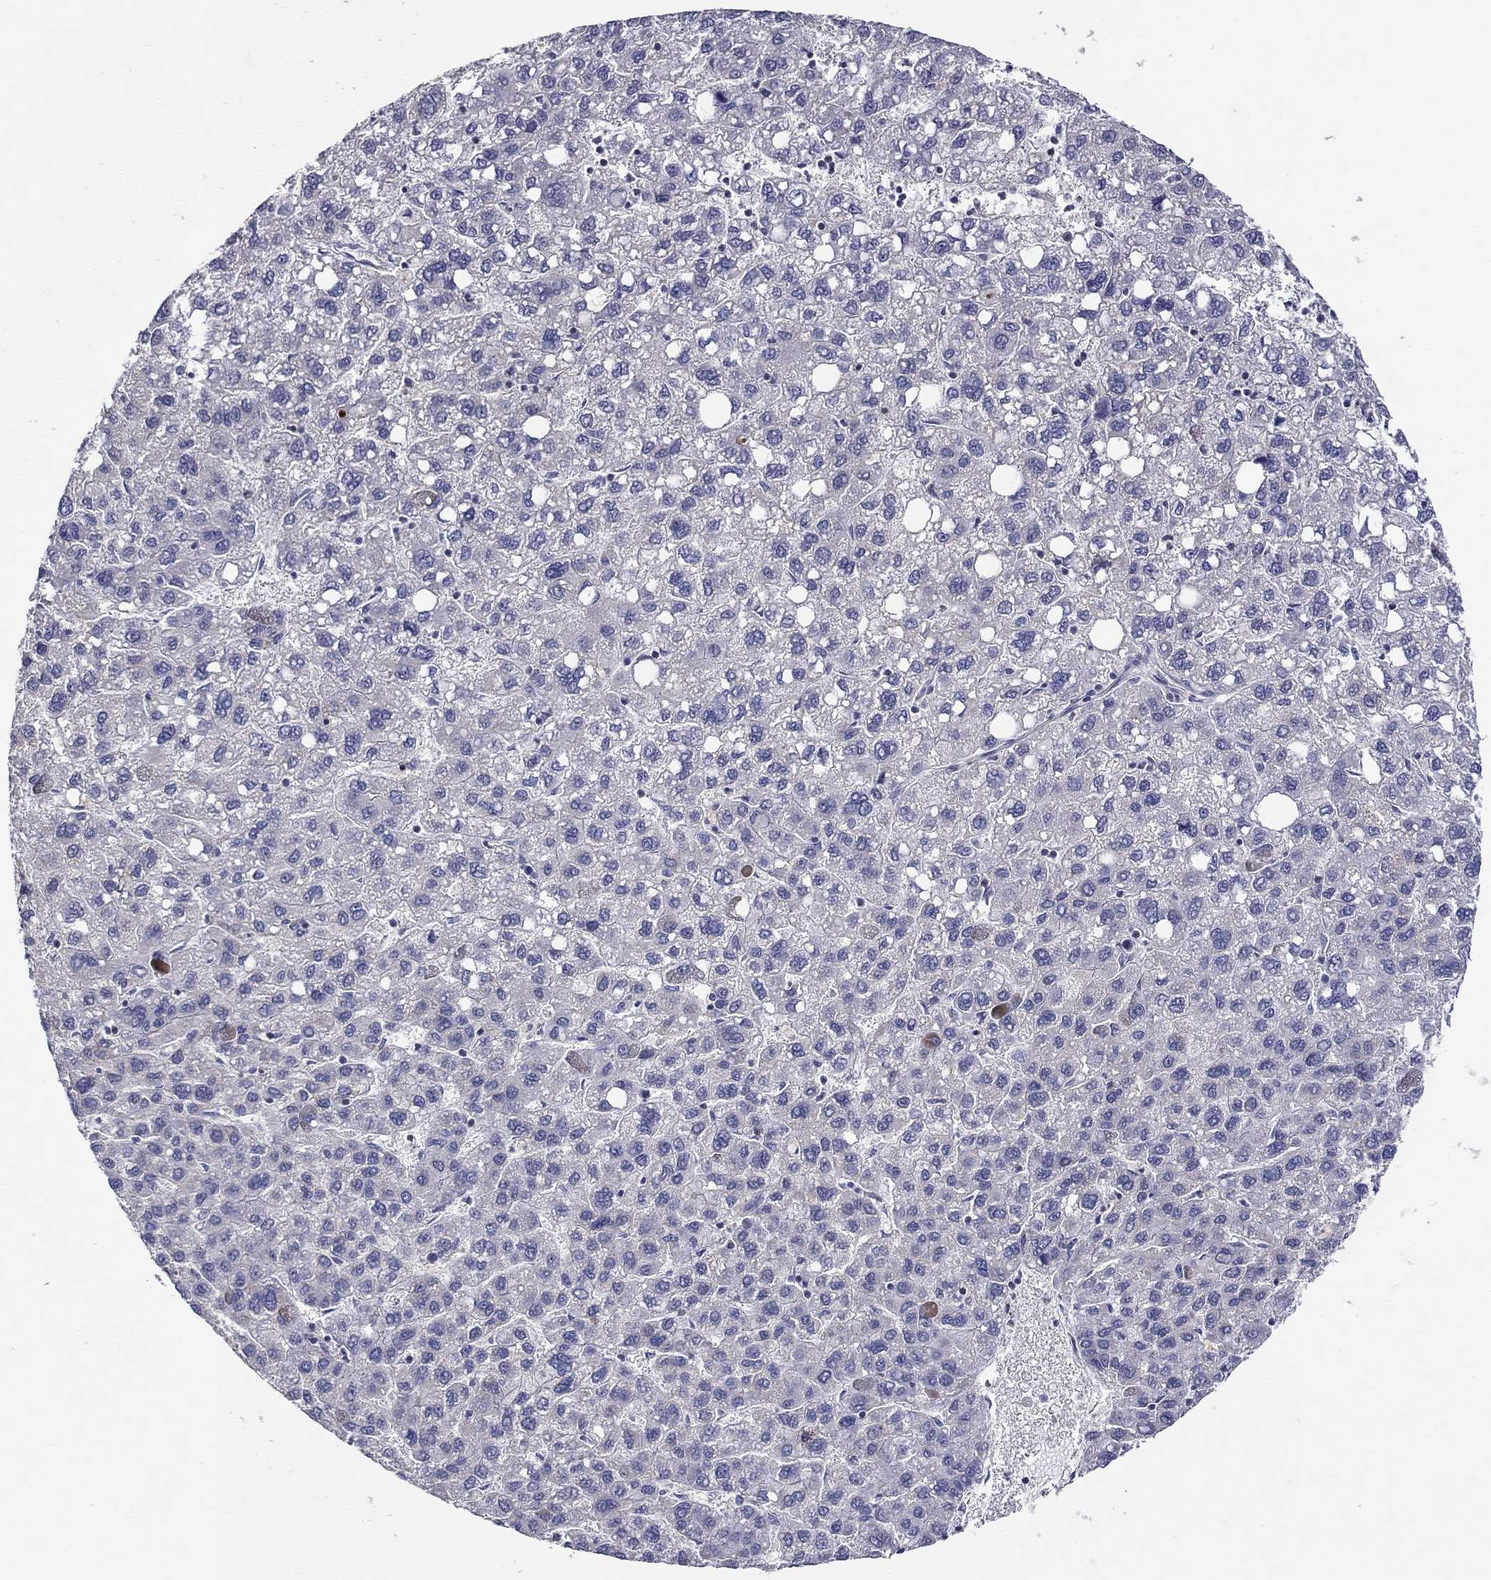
{"staining": {"intensity": "moderate", "quantity": "<25%", "location": "cytoplasmic/membranous"}, "tissue": "liver cancer", "cell_type": "Tumor cells", "image_type": "cancer", "snomed": [{"axis": "morphology", "description": "Carcinoma, Hepatocellular, NOS"}, {"axis": "topography", "description": "Liver"}], "caption": "This micrograph demonstrates immunohistochemistry (IHC) staining of liver hepatocellular carcinoma, with low moderate cytoplasmic/membranous expression in about <25% of tumor cells.", "gene": "HMX2", "patient": {"sex": "female", "age": 82}}